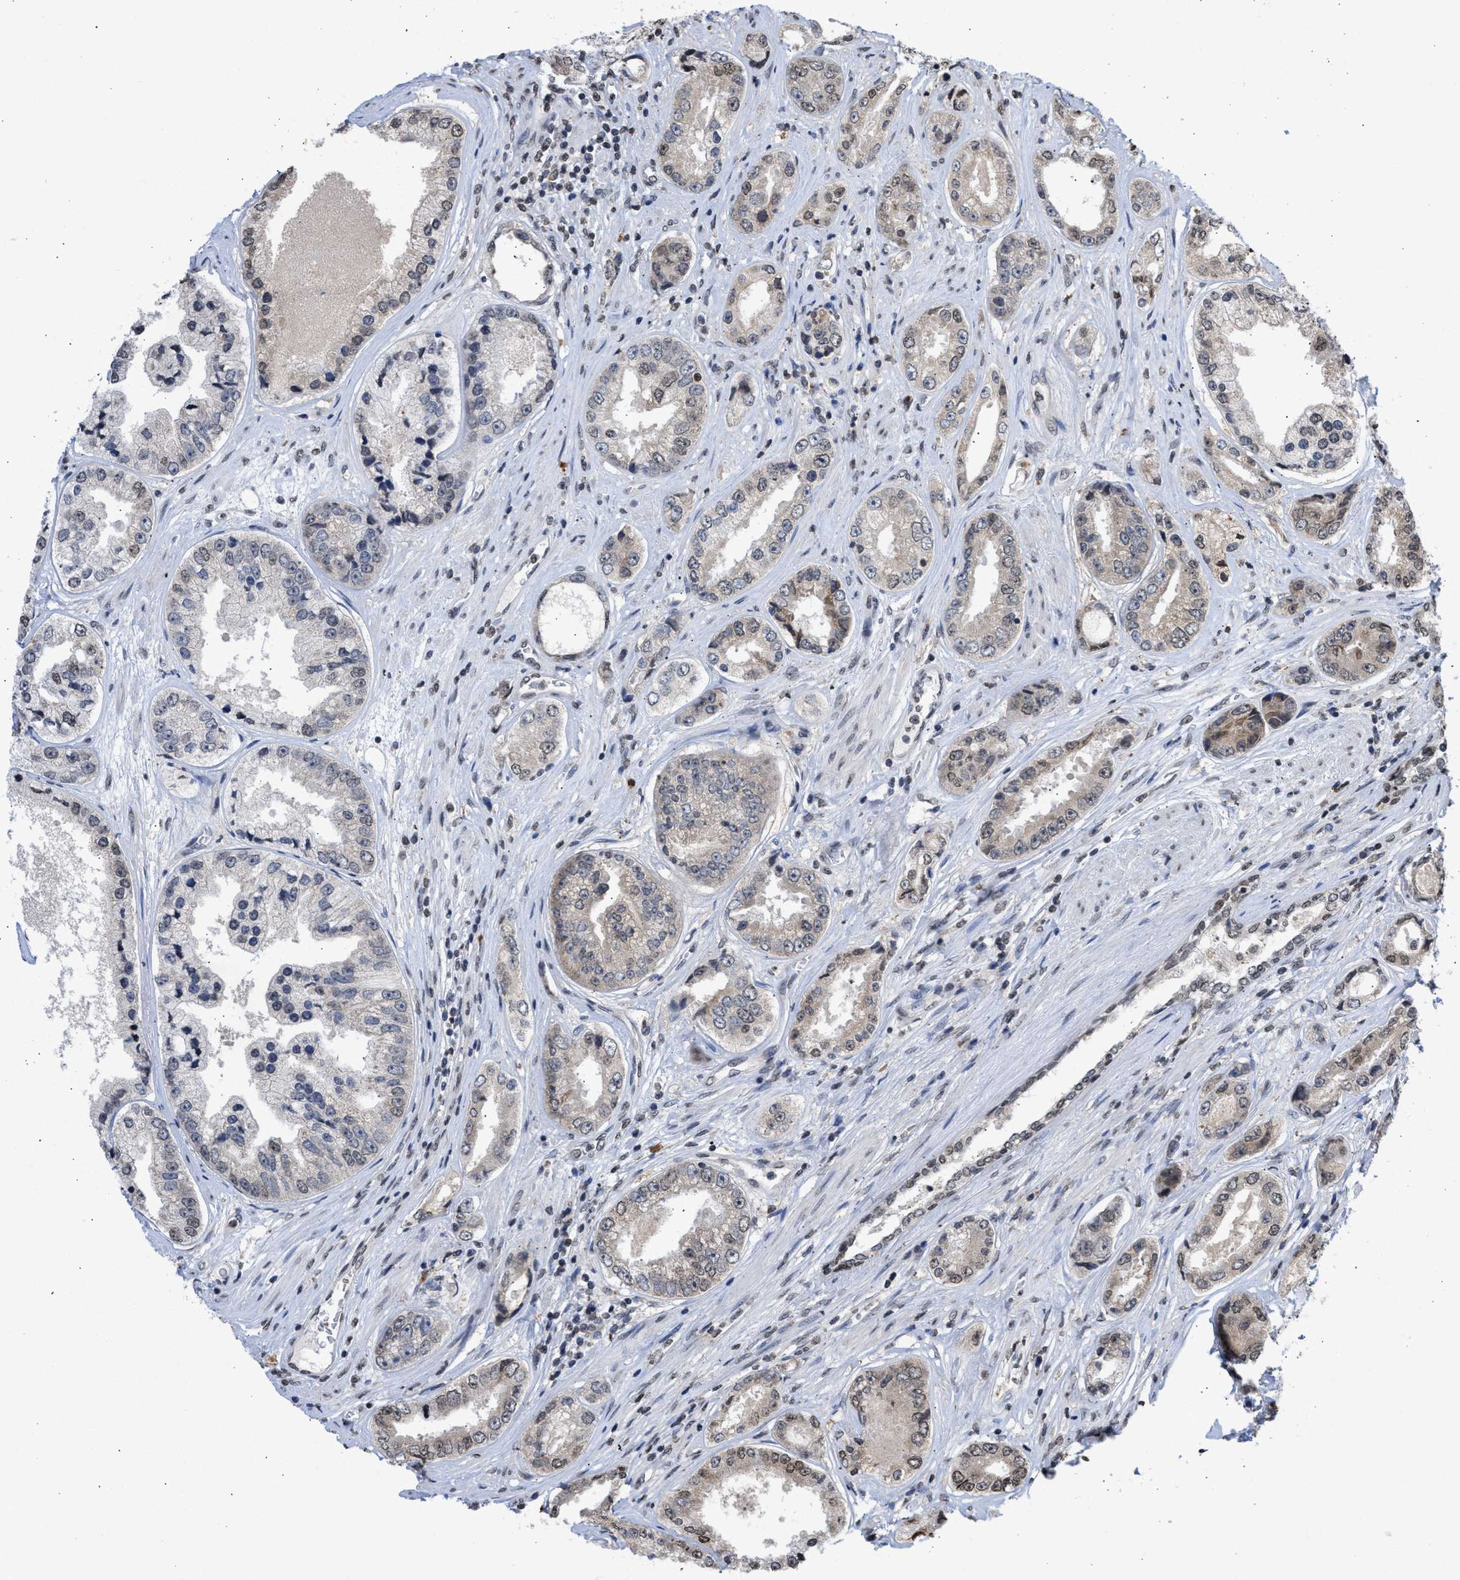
{"staining": {"intensity": "weak", "quantity": "25%-75%", "location": "nuclear"}, "tissue": "prostate cancer", "cell_type": "Tumor cells", "image_type": "cancer", "snomed": [{"axis": "morphology", "description": "Adenocarcinoma, High grade"}, {"axis": "topography", "description": "Prostate"}], "caption": "Immunohistochemistry of human prostate cancer reveals low levels of weak nuclear expression in about 25%-75% of tumor cells. Nuclei are stained in blue.", "gene": "NUP35", "patient": {"sex": "male", "age": 61}}